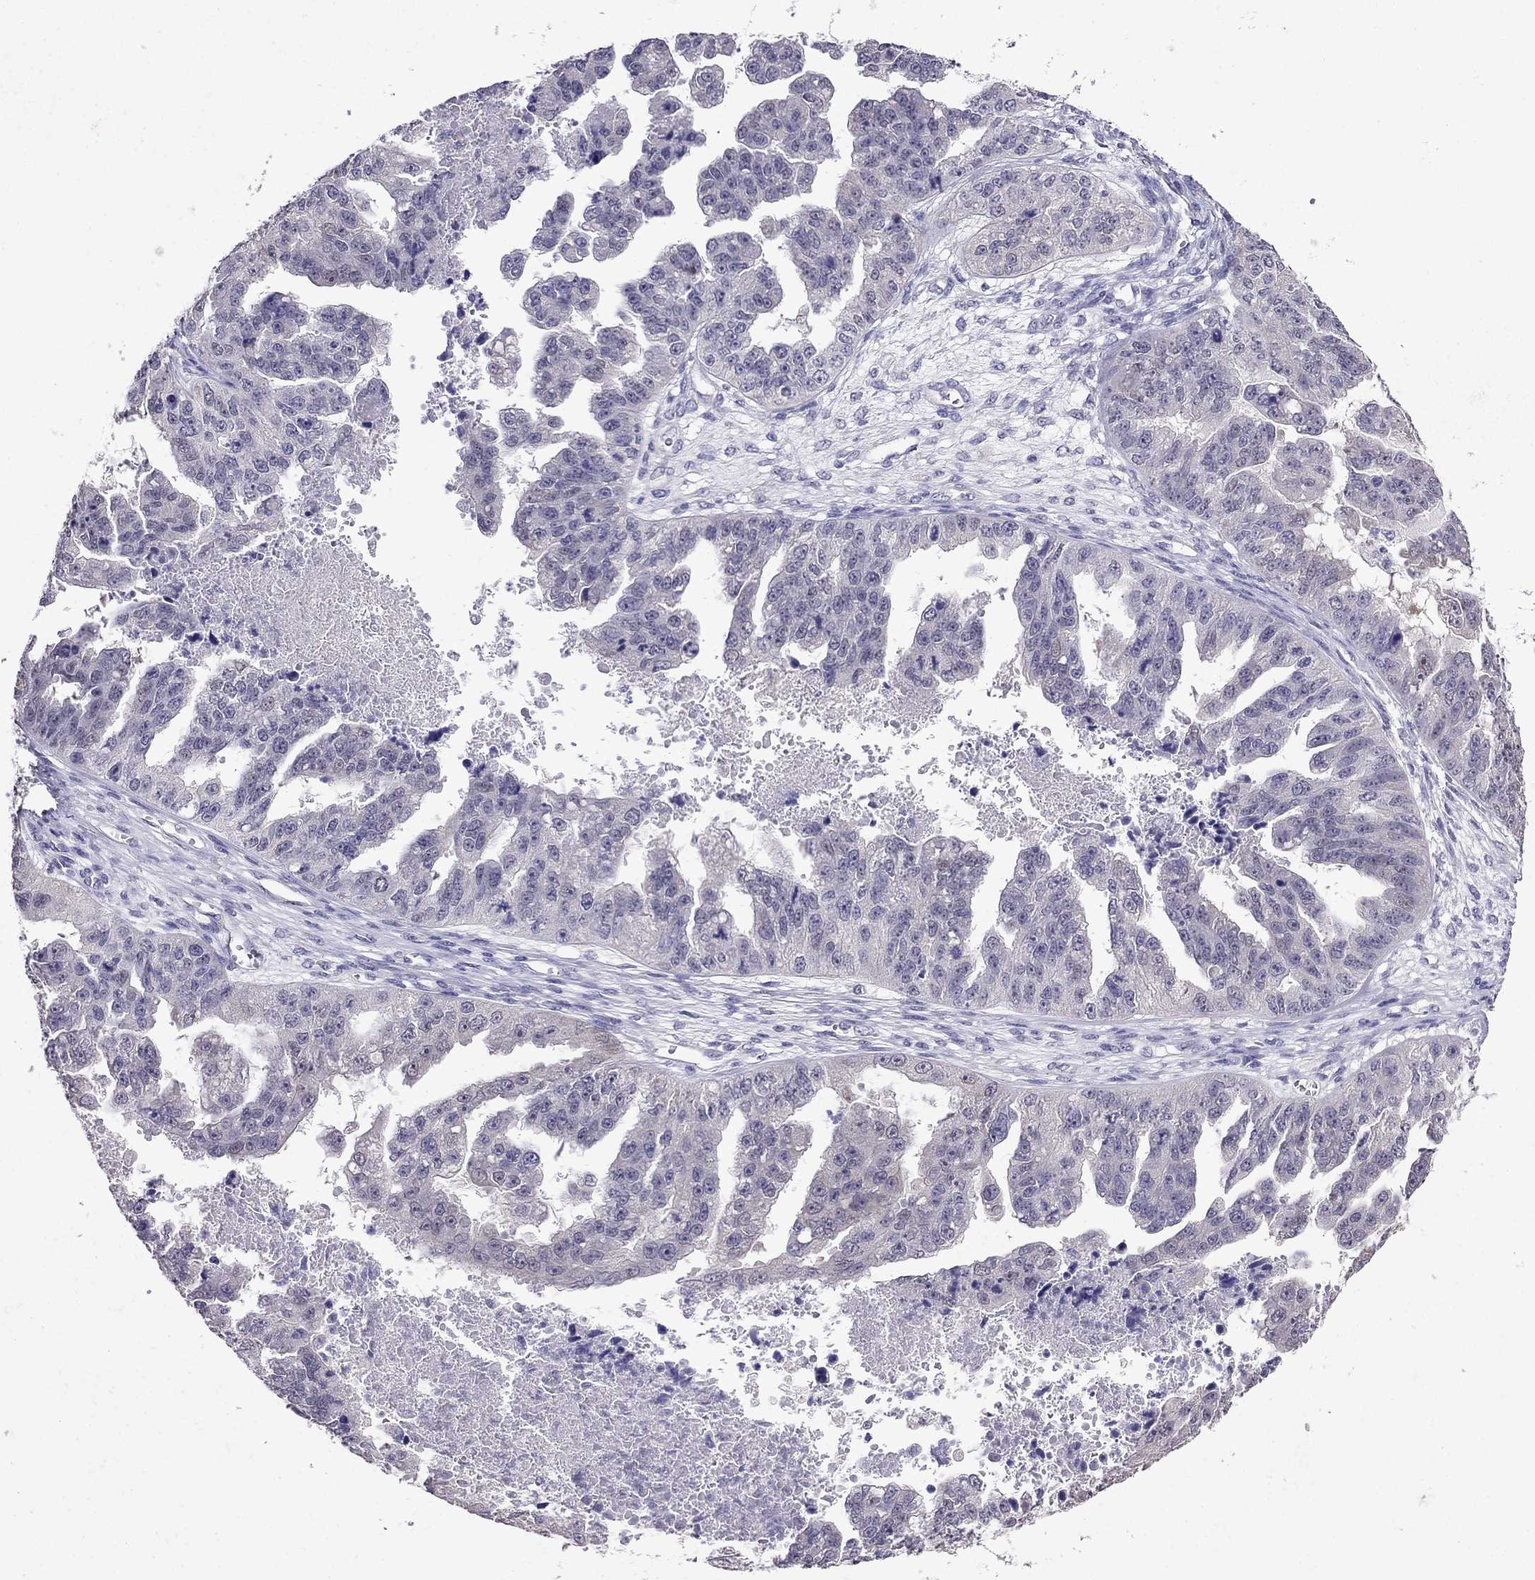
{"staining": {"intensity": "negative", "quantity": "none", "location": "none"}, "tissue": "ovarian cancer", "cell_type": "Tumor cells", "image_type": "cancer", "snomed": [{"axis": "morphology", "description": "Cystadenocarcinoma, serous, NOS"}, {"axis": "topography", "description": "Ovary"}], "caption": "Histopathology image shows no significant protein positivity in tumor cells of serous cystadenocarcinoma (ovarian).", "gene": "SCNN1D", "patient": {"sex": "female", "age": 58}}